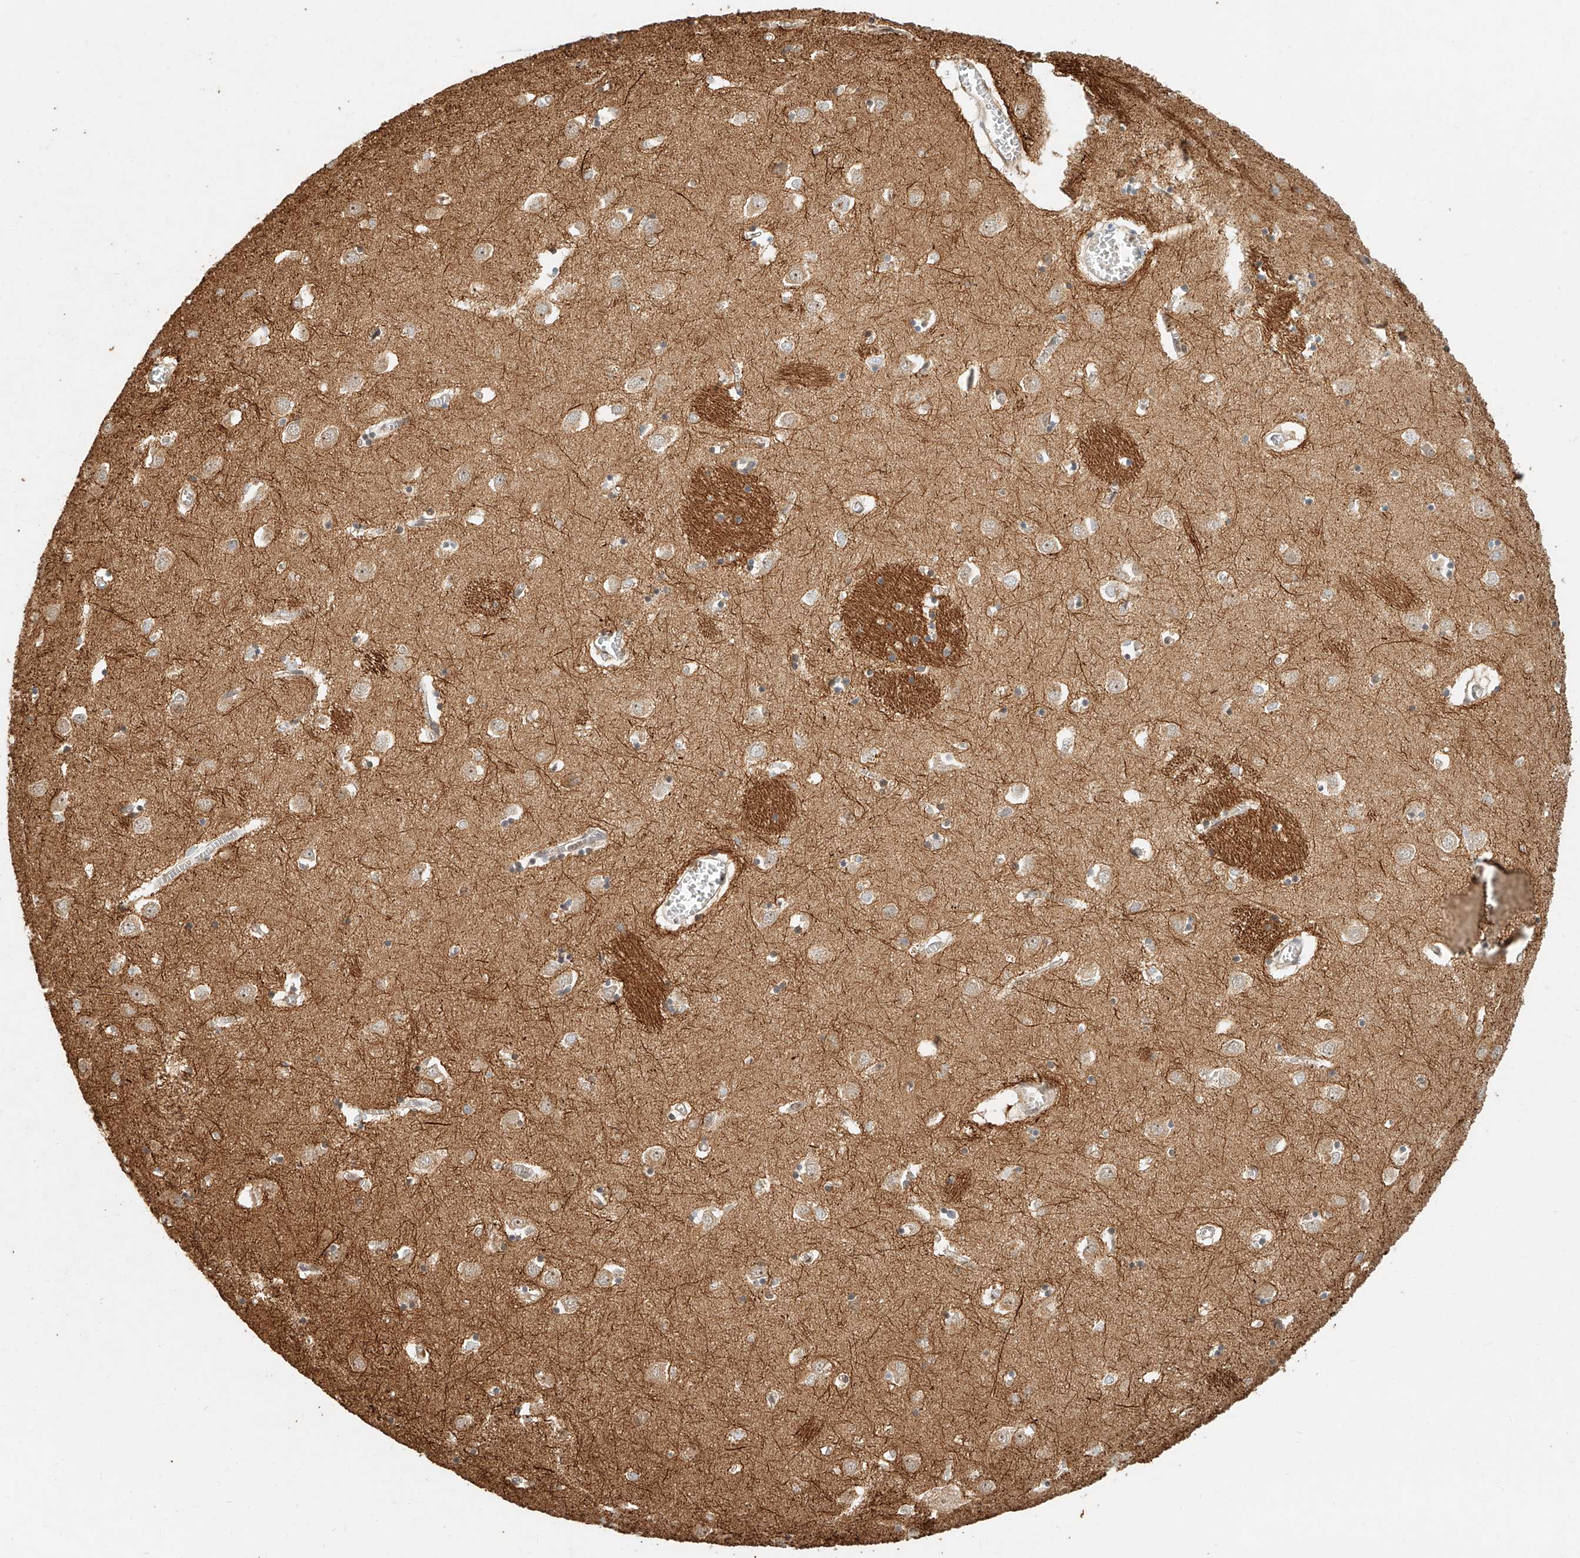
{"staining": {"intensity": "weak", "quantity": "<25%", "location": "cytoplasmic/membranous"}, "tissue": "caudate", "cell_type": "Glial cells", "image_type": "normal", "snomed": [{"axis": "morphology", "description": "Normal tissue, NOS"}, {"axis": "topography", "description": "Lateral ventricle wall"}], "caption": "IHC photomicrograph of benign caudate: caudate stained with DAB demonstrates no significant protein staining in glial cells. (Immunohistochemistry (ihc), brightfield microscopy, high magnification).", "gene": "NAP1L1", "patient": {"sex": "male", "age": 70}}